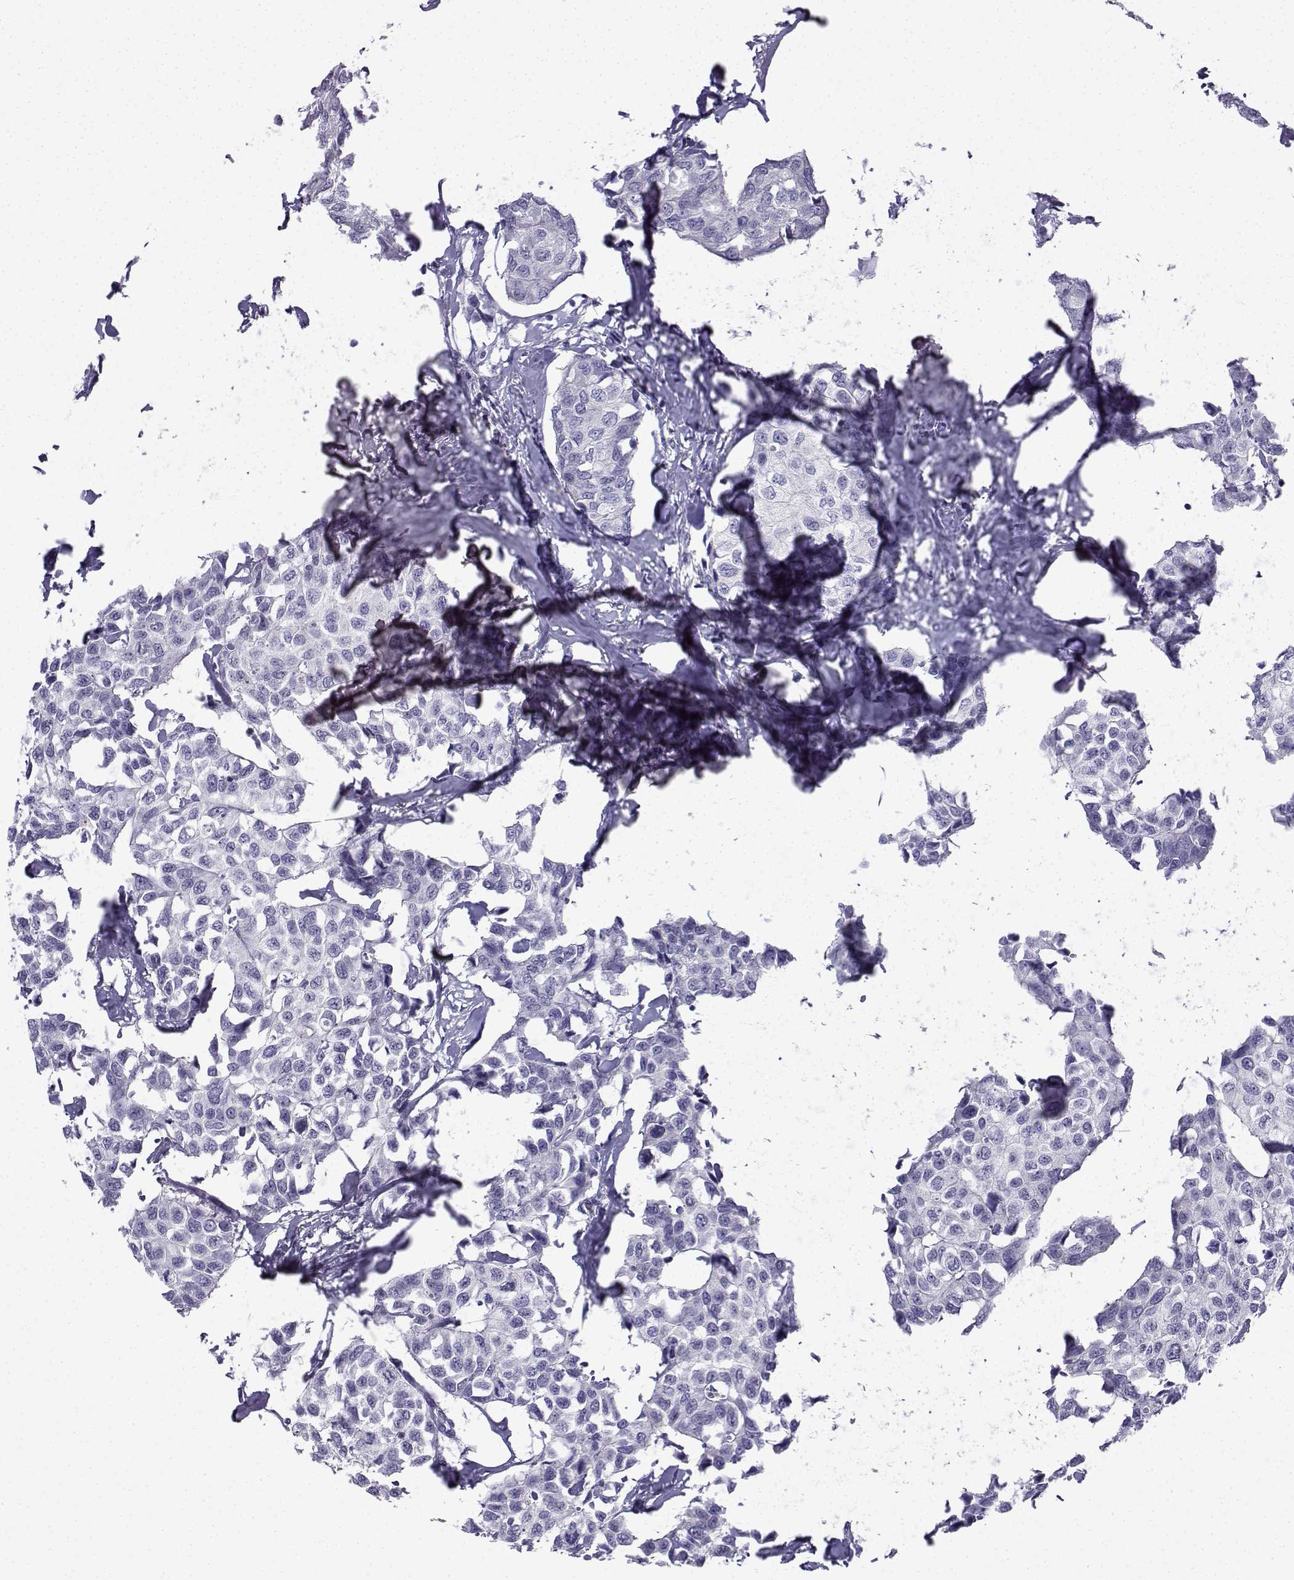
{"staining": {"intensity": "negative", "quantity": "none", "location": "none"}, "tissue": "breast cancer", "cell_type": "Tumor cells", "image_type": "cancer", "snomed": [{"axis": "morphology", "description": "Duct carcinoma"}, {"axis": "topography", "description": "Breast"}], "caption": "Tumor cells are negative for protein expression in human breast cancer (infiltrating ductal carcinoma).", "gene": "SPACA7", "patient": {"sex": "female", "age": 80}}